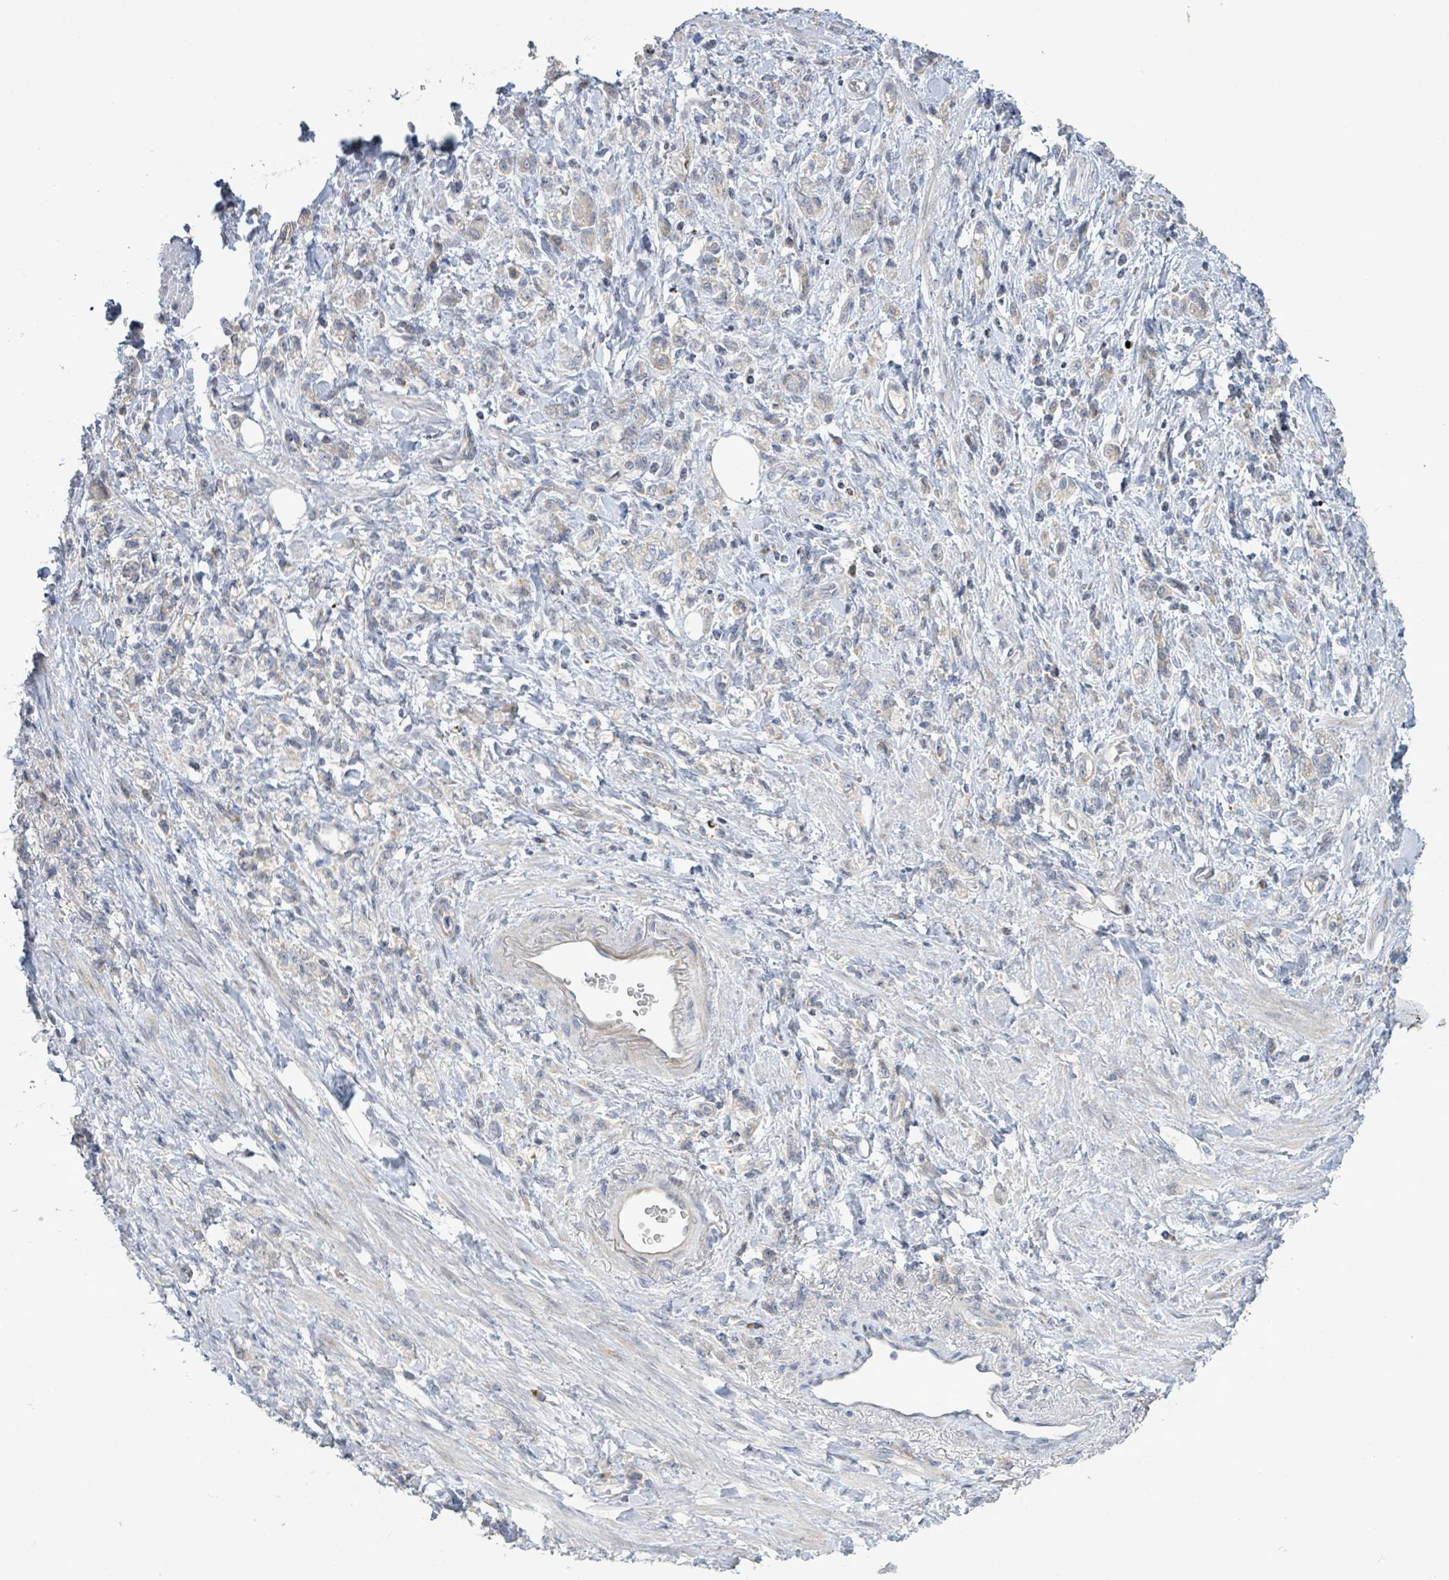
{"staining": {"intensity": "negative", "quantity": "none", "location": "none"}, "tissue": "stomach cancer", "cell_type": "Tumor cells", "image_type": "cancer", "snomed": [{"axis": "morphology", "description": "Adenocarcinoma, NOS"}, {"axis": "topography", "description": "Stomach"}], "caption": "Immunohistochemistry (IHC) photomicrograph of stomach cancer stained for a protein (brown), which shows no expression in tumor cells.", "gene": "LILRA4", "patient": {"sex": "male", "age": 77}}